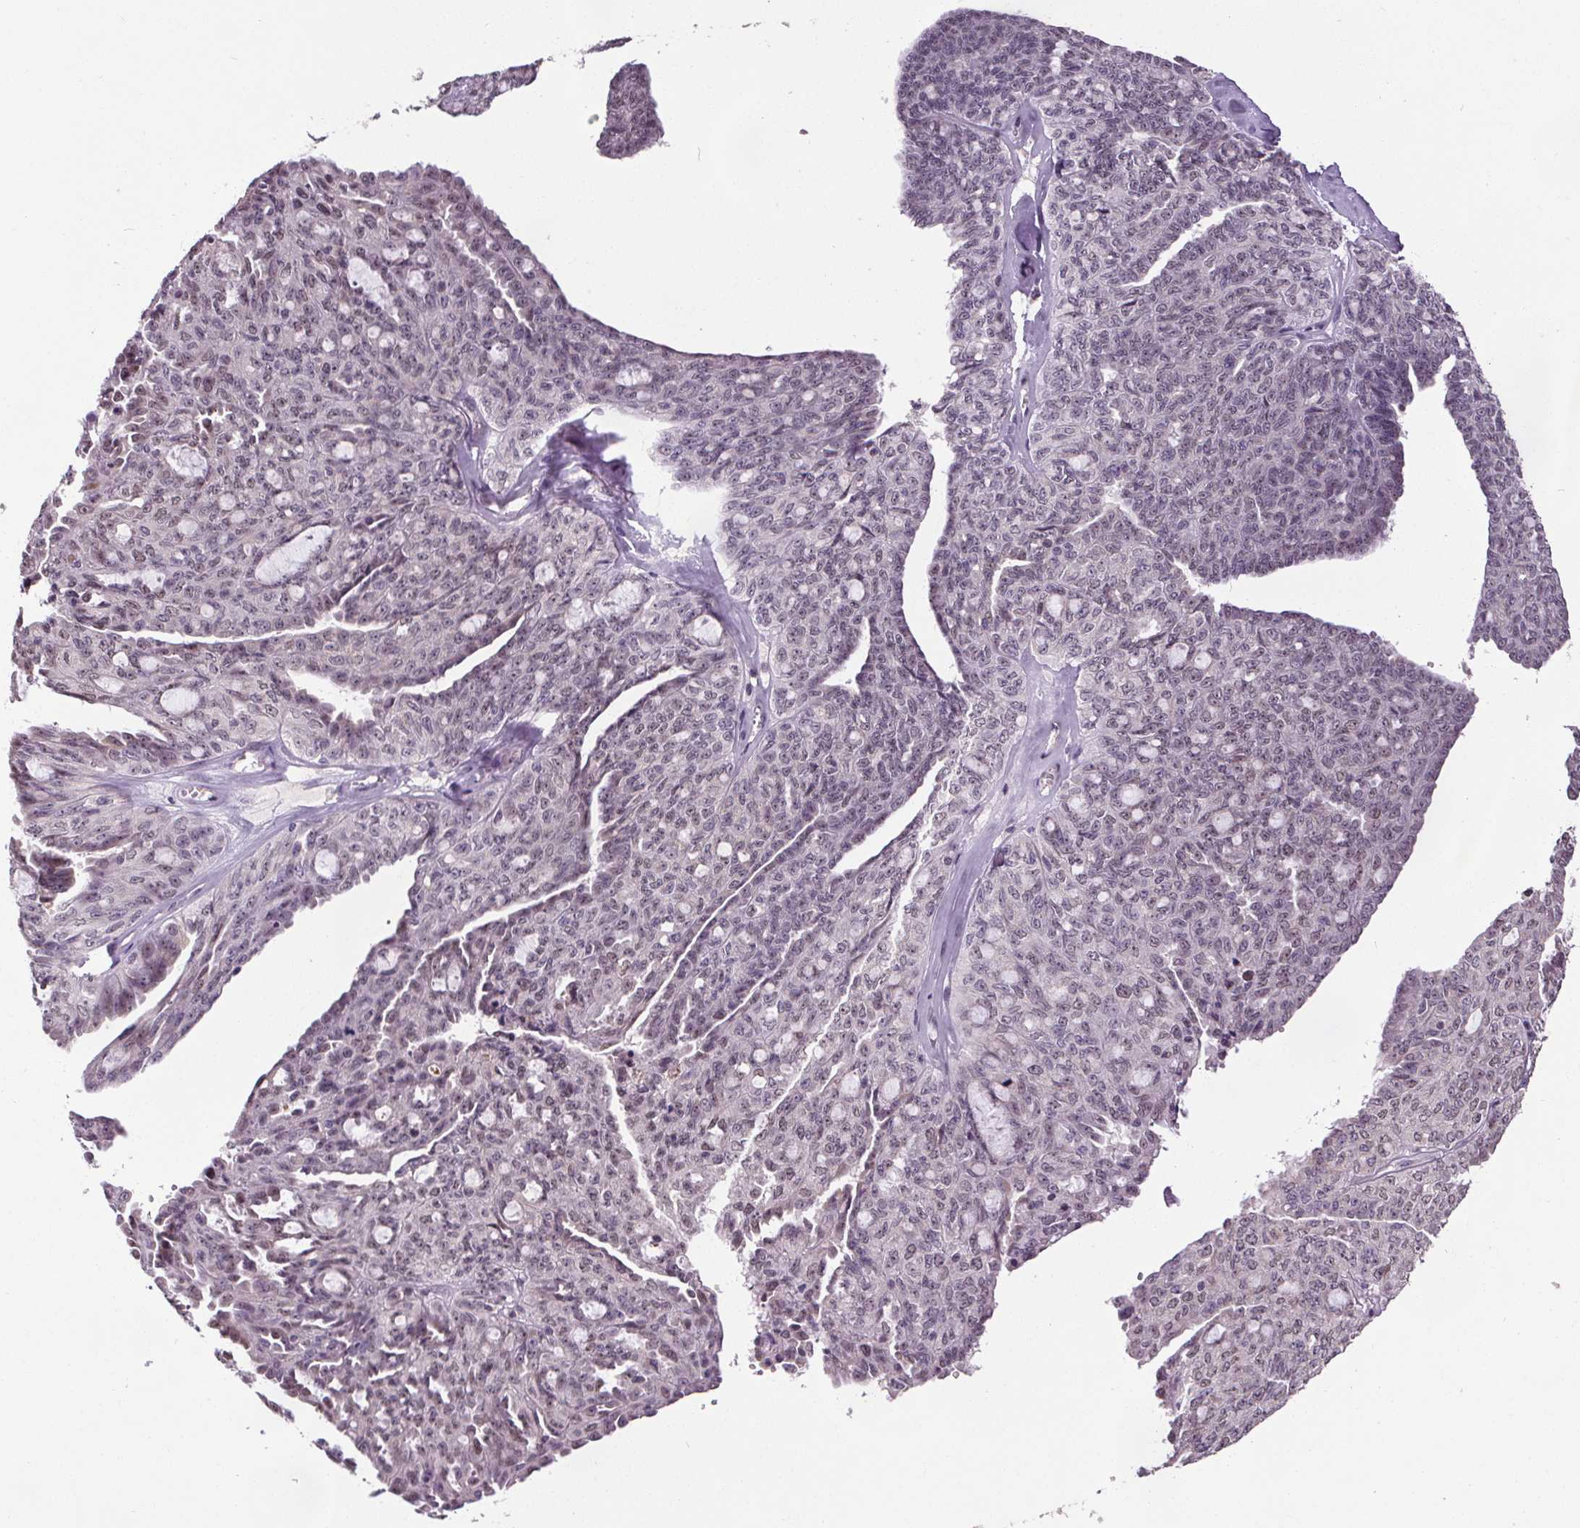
{"staining": {"intensity": "weak", "quantity": "<25%", "location": "nuclear"}, "tissue": "ovarian cancer", "cell_type": "Tumor cells", "image_type": "cancer", "snomed": [{"axis": "morphology", "description": "Cystadenocarcinoma, serous, NOS"}, {"axis": "topography", "description": "Ovary"}], "caption": "Tumor cells are negative for brown protein staining in ovarian serous cystadenocarcinoma. Nuclei are stained in blue.", "gene": "SLC2A9", "patient": {"sex": "female", "age": 71}}